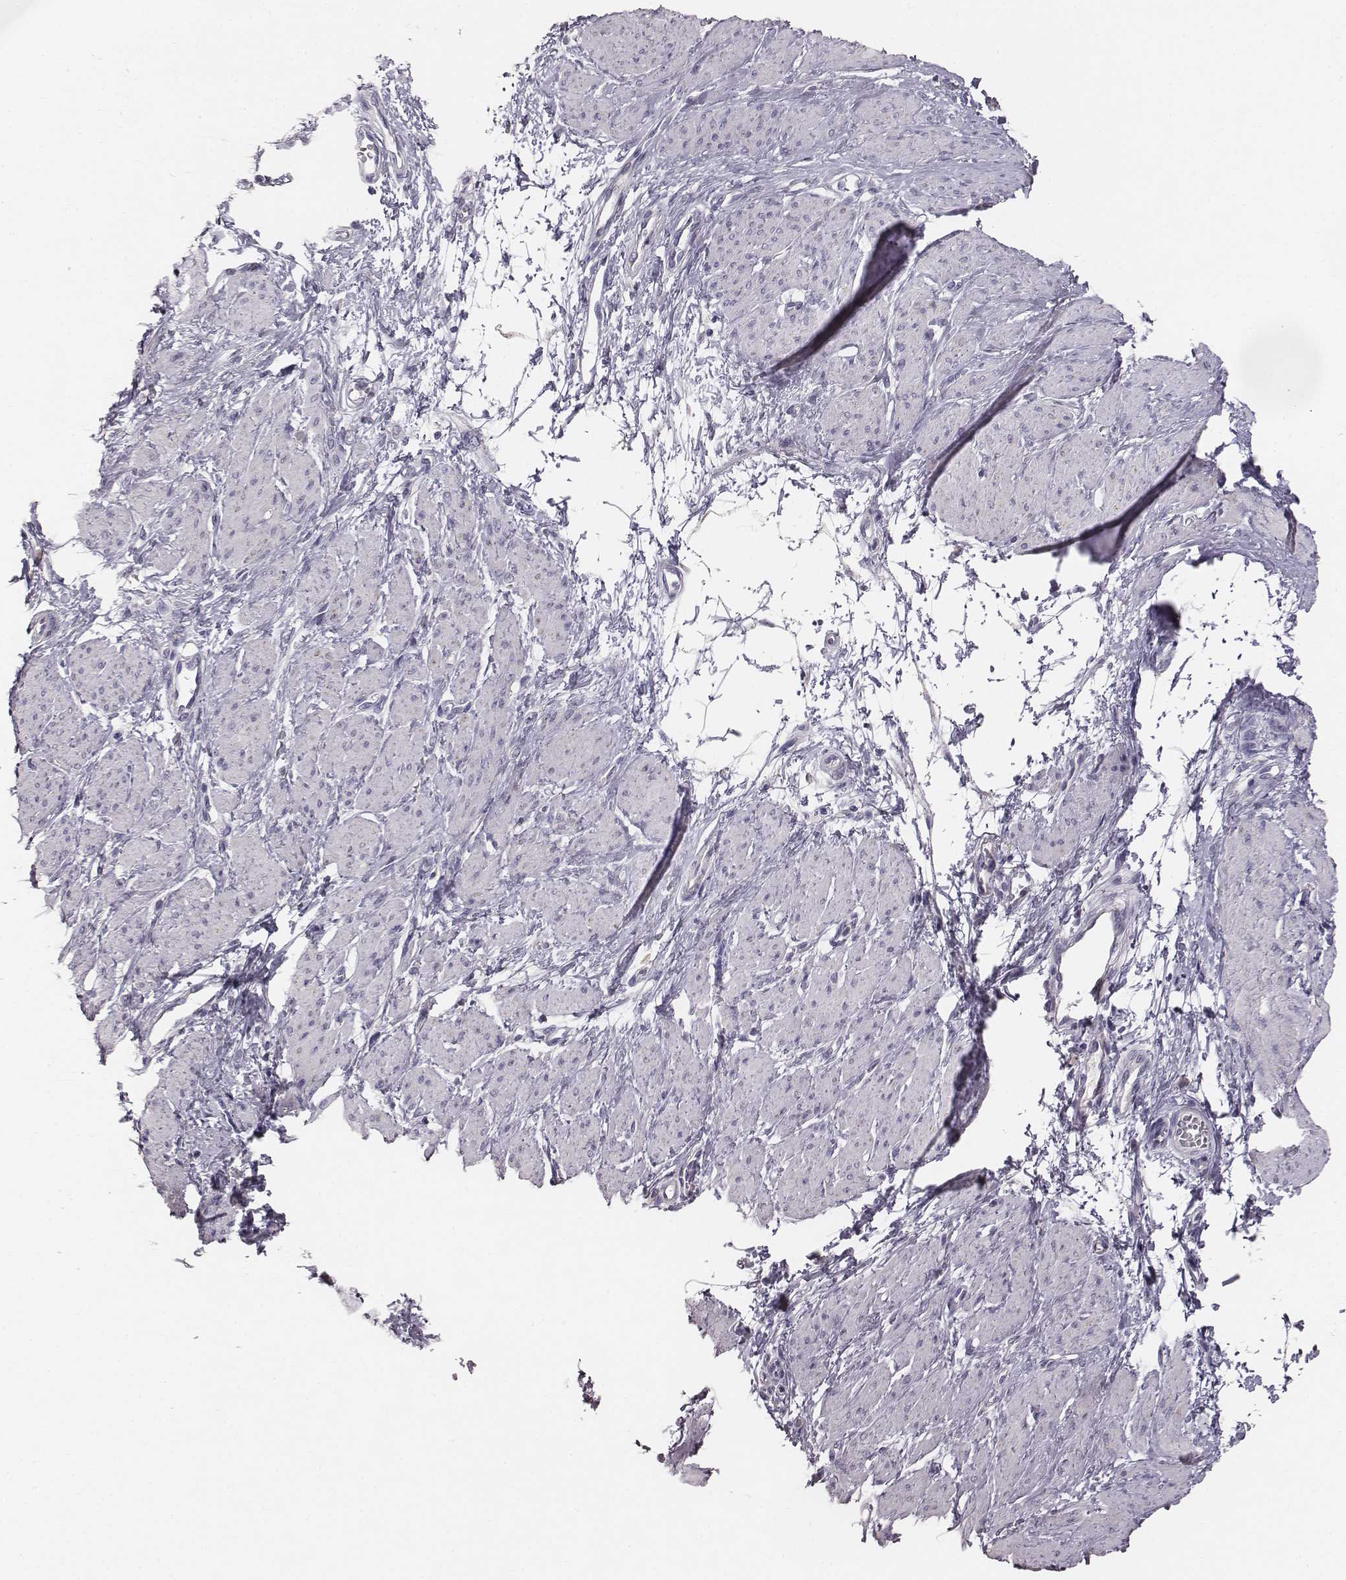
{"staining": {"intensity": "negative", "quantity": "none", "location": "none"}, "tissue": "smooth muscle", "cell_type": "Smooth muscle cells", "image_type": "normal", "snomed": [{"axis": "morphology", "description": "Normal tissue, NOS"}, {"axis": "topography", "description": "Smooth muscle"}, {"axis": "topography", "description": "Uterus"}], "caption": "Immunohistochemistry image of normal smooth muscle stained for a protein (brown), which demonstrates no positivity in smooth muscle cells.", "gene": "ABCD3", "patient": {"sex": "female", "age": 39}}